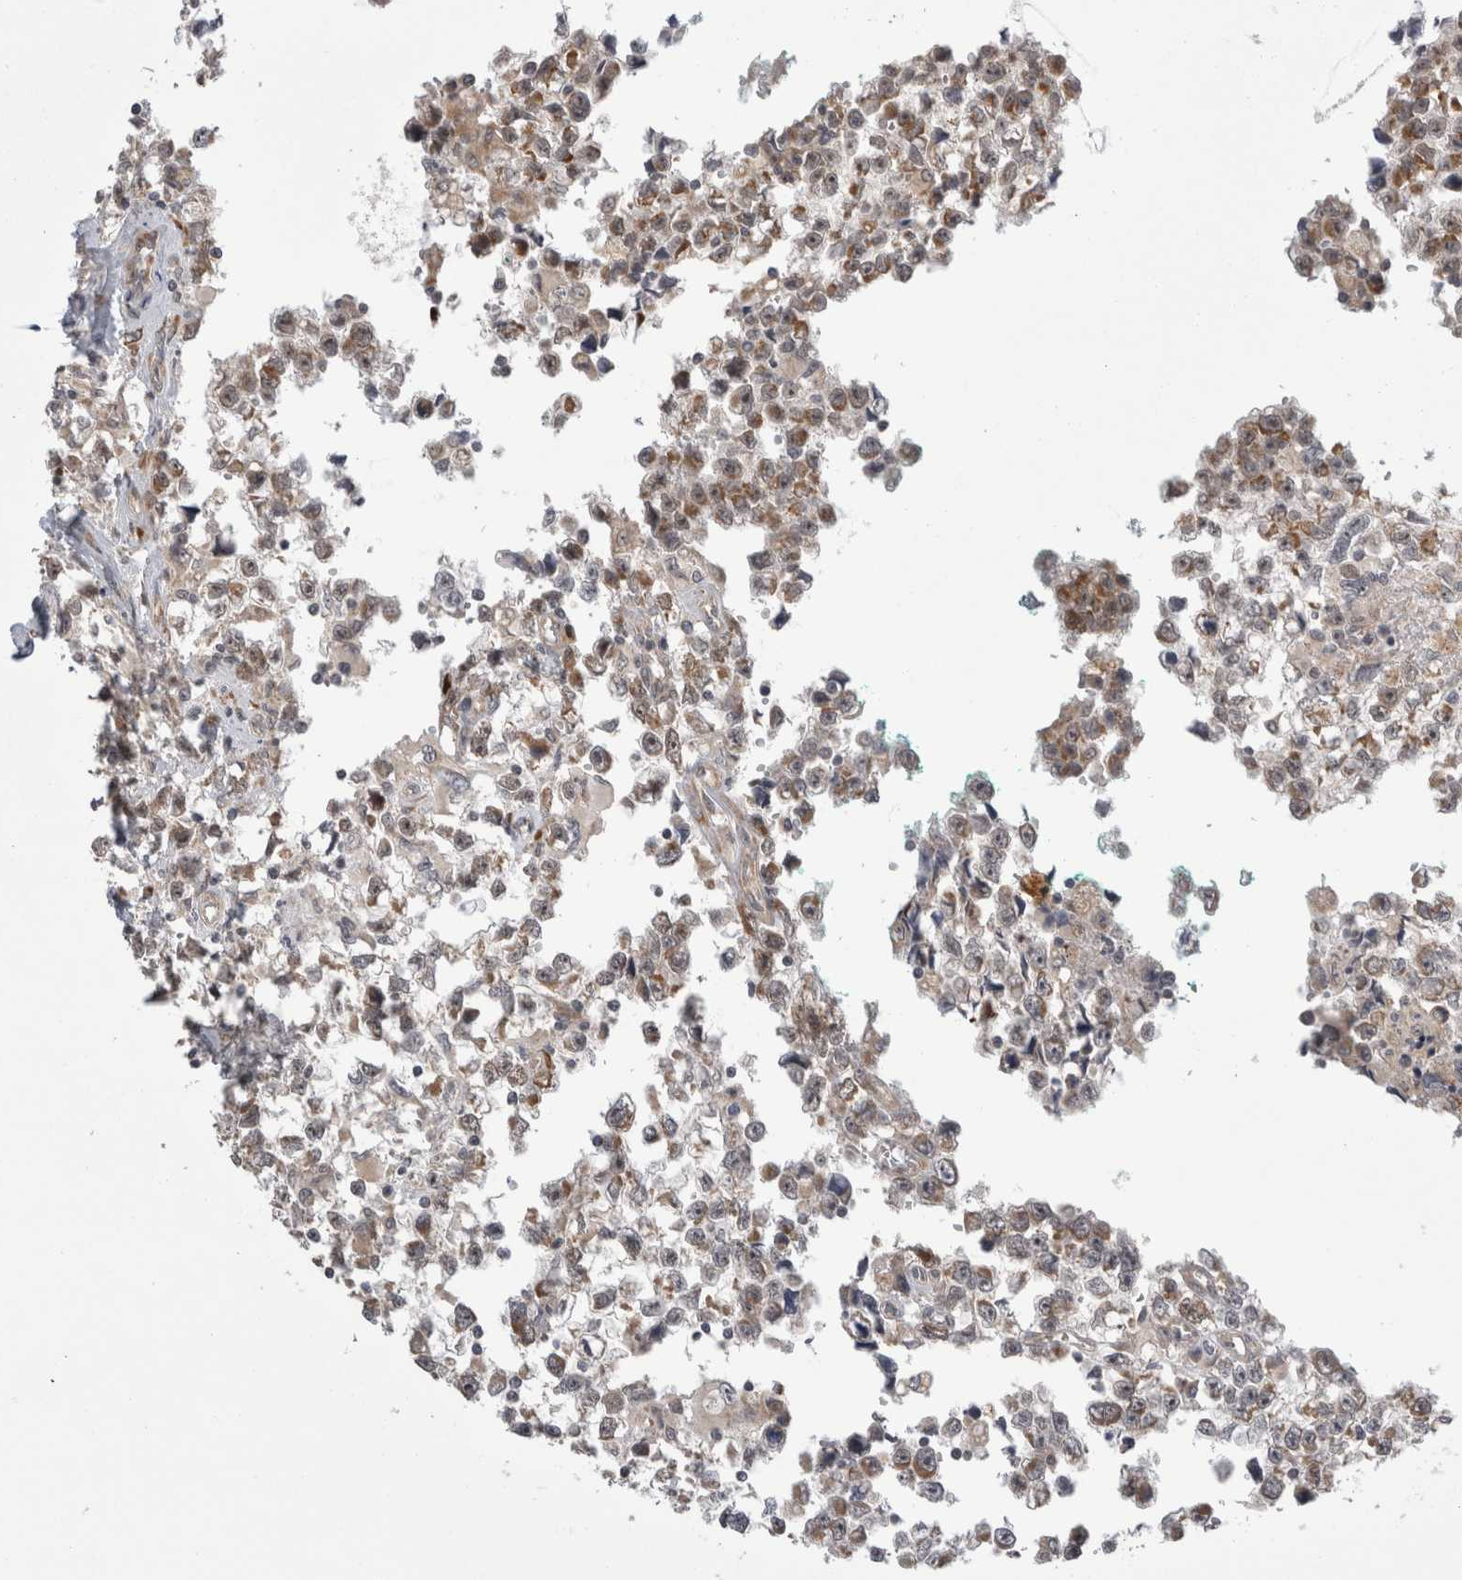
{"staining": {"intensity": "moderate", "quantity": "<25%", "location": "cytoplasmic/membranous"}, "tissue": "testis cancer", "cell_type": "Tumor cells", "image_type": "cancer", "snomed": [{"axis": "morphology", "description": "Seminoma, NOS"}, {"axis": "morphology", "description": "Carcinoma, Embryonal, NOS"}, {"axis": "topography", "description": "Testis"}], "caption": "Protein staining shows moderate cytoplasmic/membranous staining in approximately <25% of tumor cells in testis cancer.", "gene": "ARHGAP29", "patient": {"sex": "male", "age": 51}}